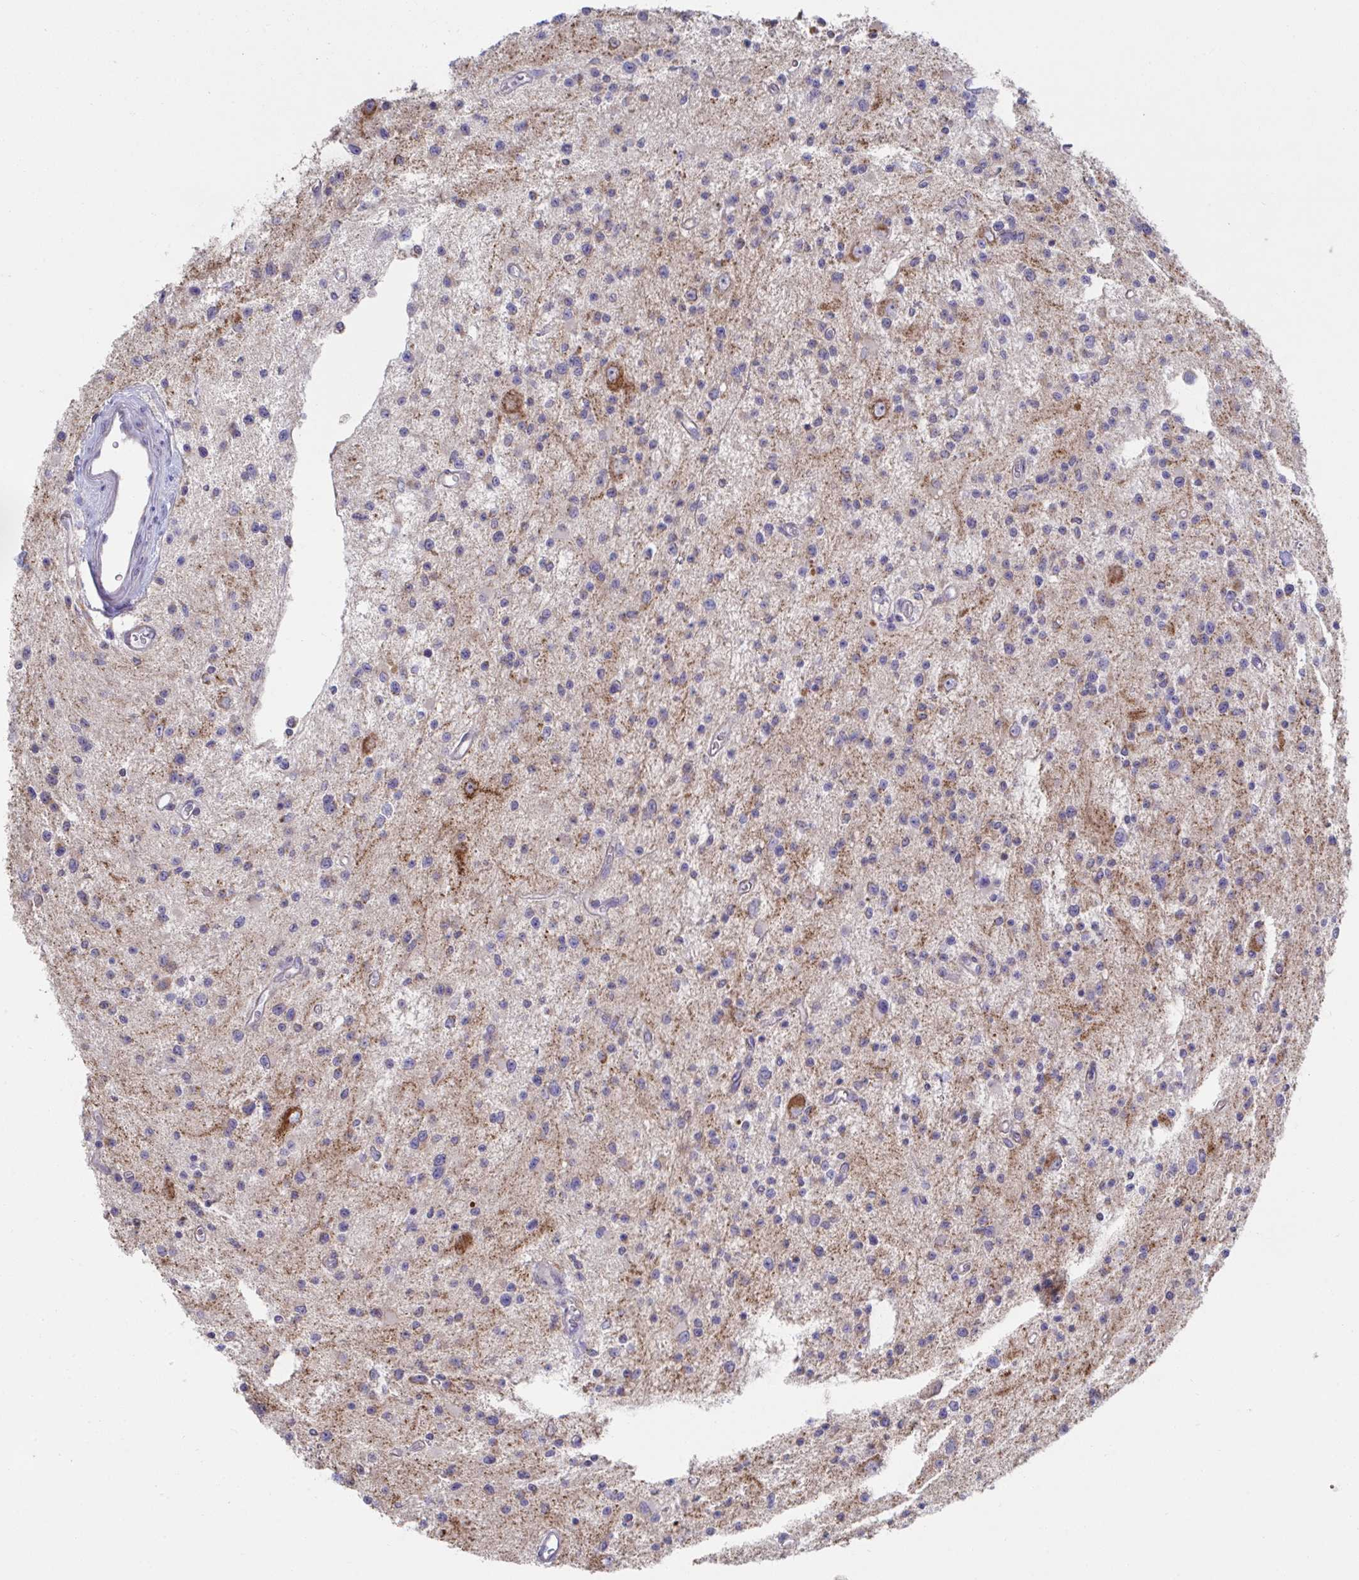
{"staining": {"intensity": "weak", "quantity": "<25%", "location": "cytoplasmic/membranous"}, "tissue": "glioma", "cell_type": "Tumor cells", "image_type": "cancer", "snomed": [{"axis": "morphology", "description": "Glioma, malignant, Low grade"}, {"axis": "topography", "description": "Brain"}], "caption": "Tumor cells are negative for protein expression in human glioma.", "gene": "NDUFA7", "patient": {"sex": "male", "age": 43}}